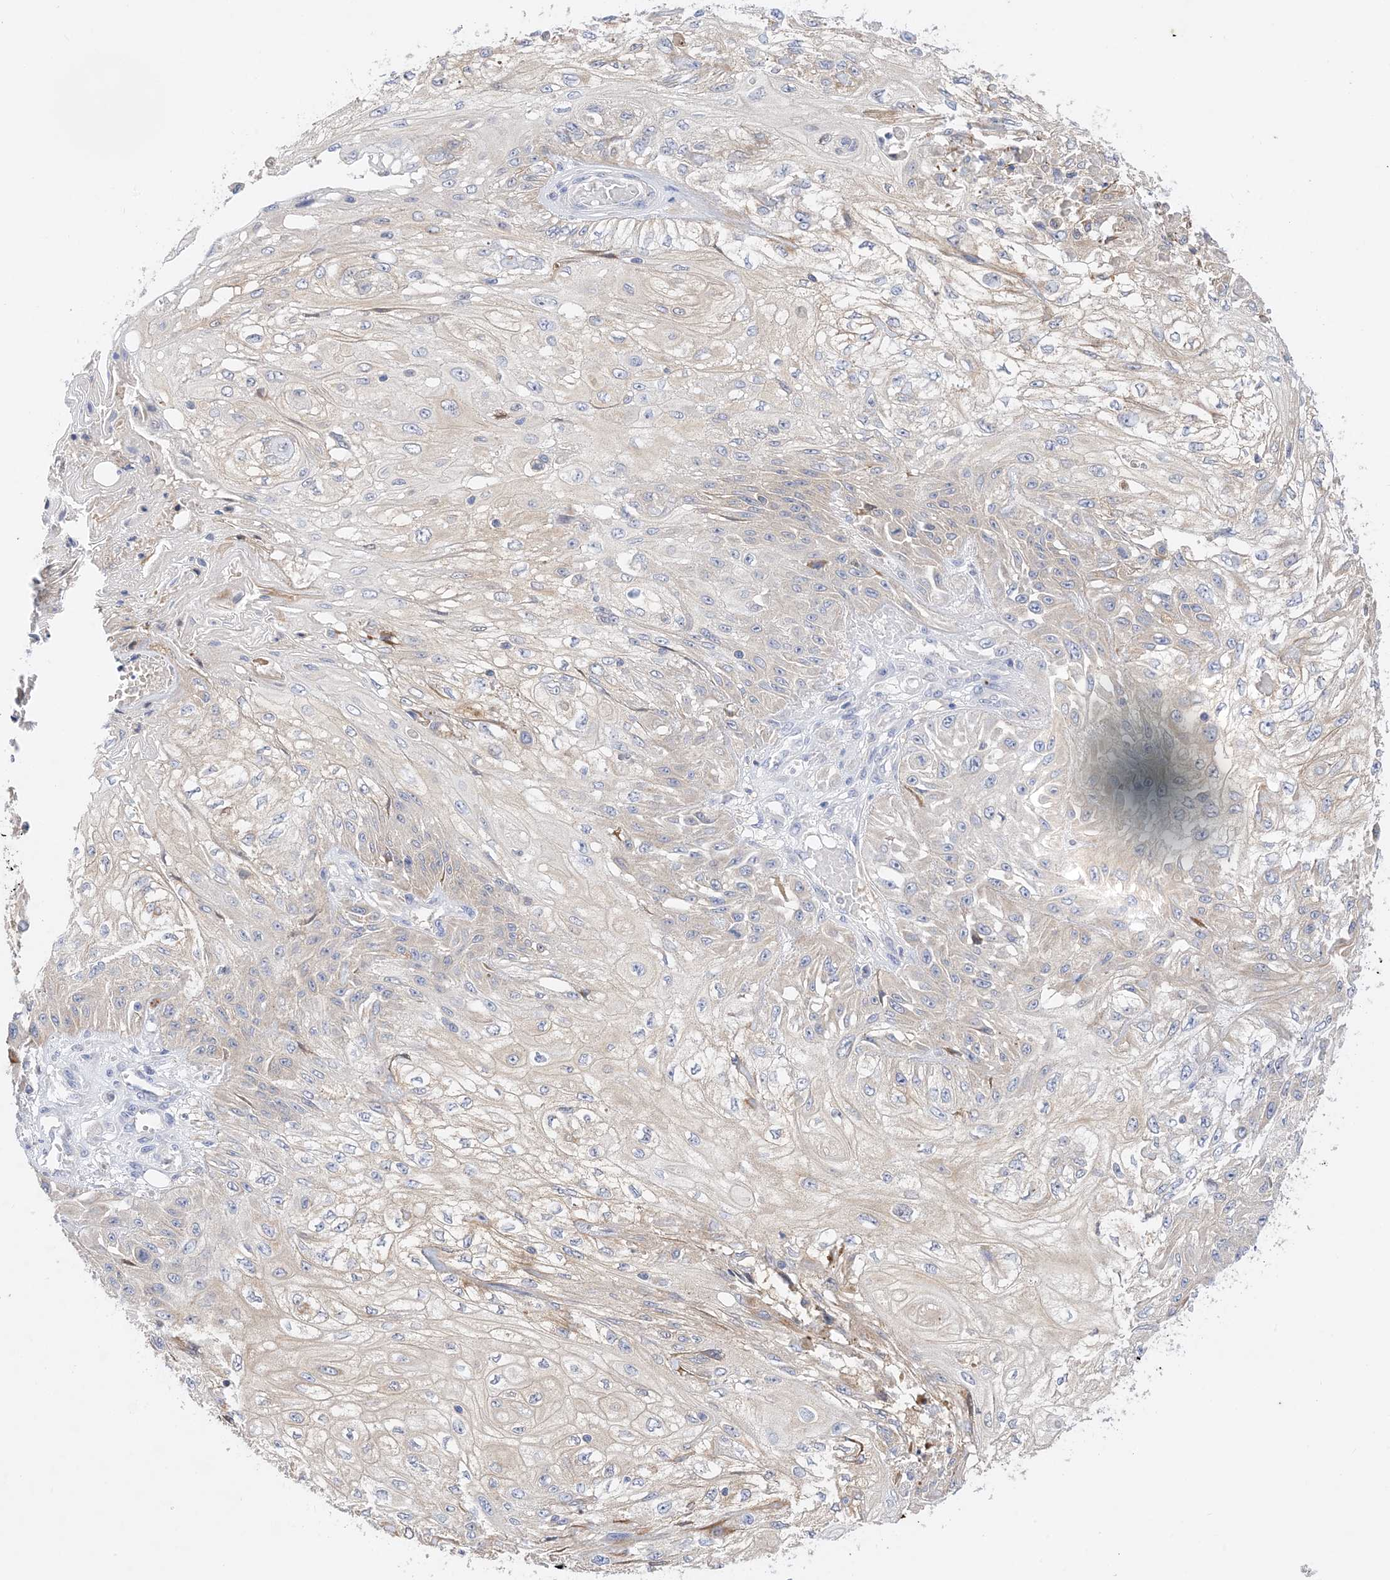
{"staining": {"intensity": "weak", "quantity": "<25%", "location": "cytoplasmic/membranous"}, "tissue": "skin cancer", "cell_type": "Tumor cells", "image_type": "cancer", "snomed": [{"axis": "morphology", "description": "Squamous cell carcinoma, NOS"}, {"axis": "morphology", "description": "Squamous cell carcinoma, metastatic, NOS"}, {"axis": "topography", "description": "Skin"}, {"axis": "topography", "description": "Lymph node"}], "caption": "IHC of human squamous cell carcinoma (skin) exhibits no expression in tumor cells.", "gene": "ARV1", "patient": {"sex": "male", "age": 75}}